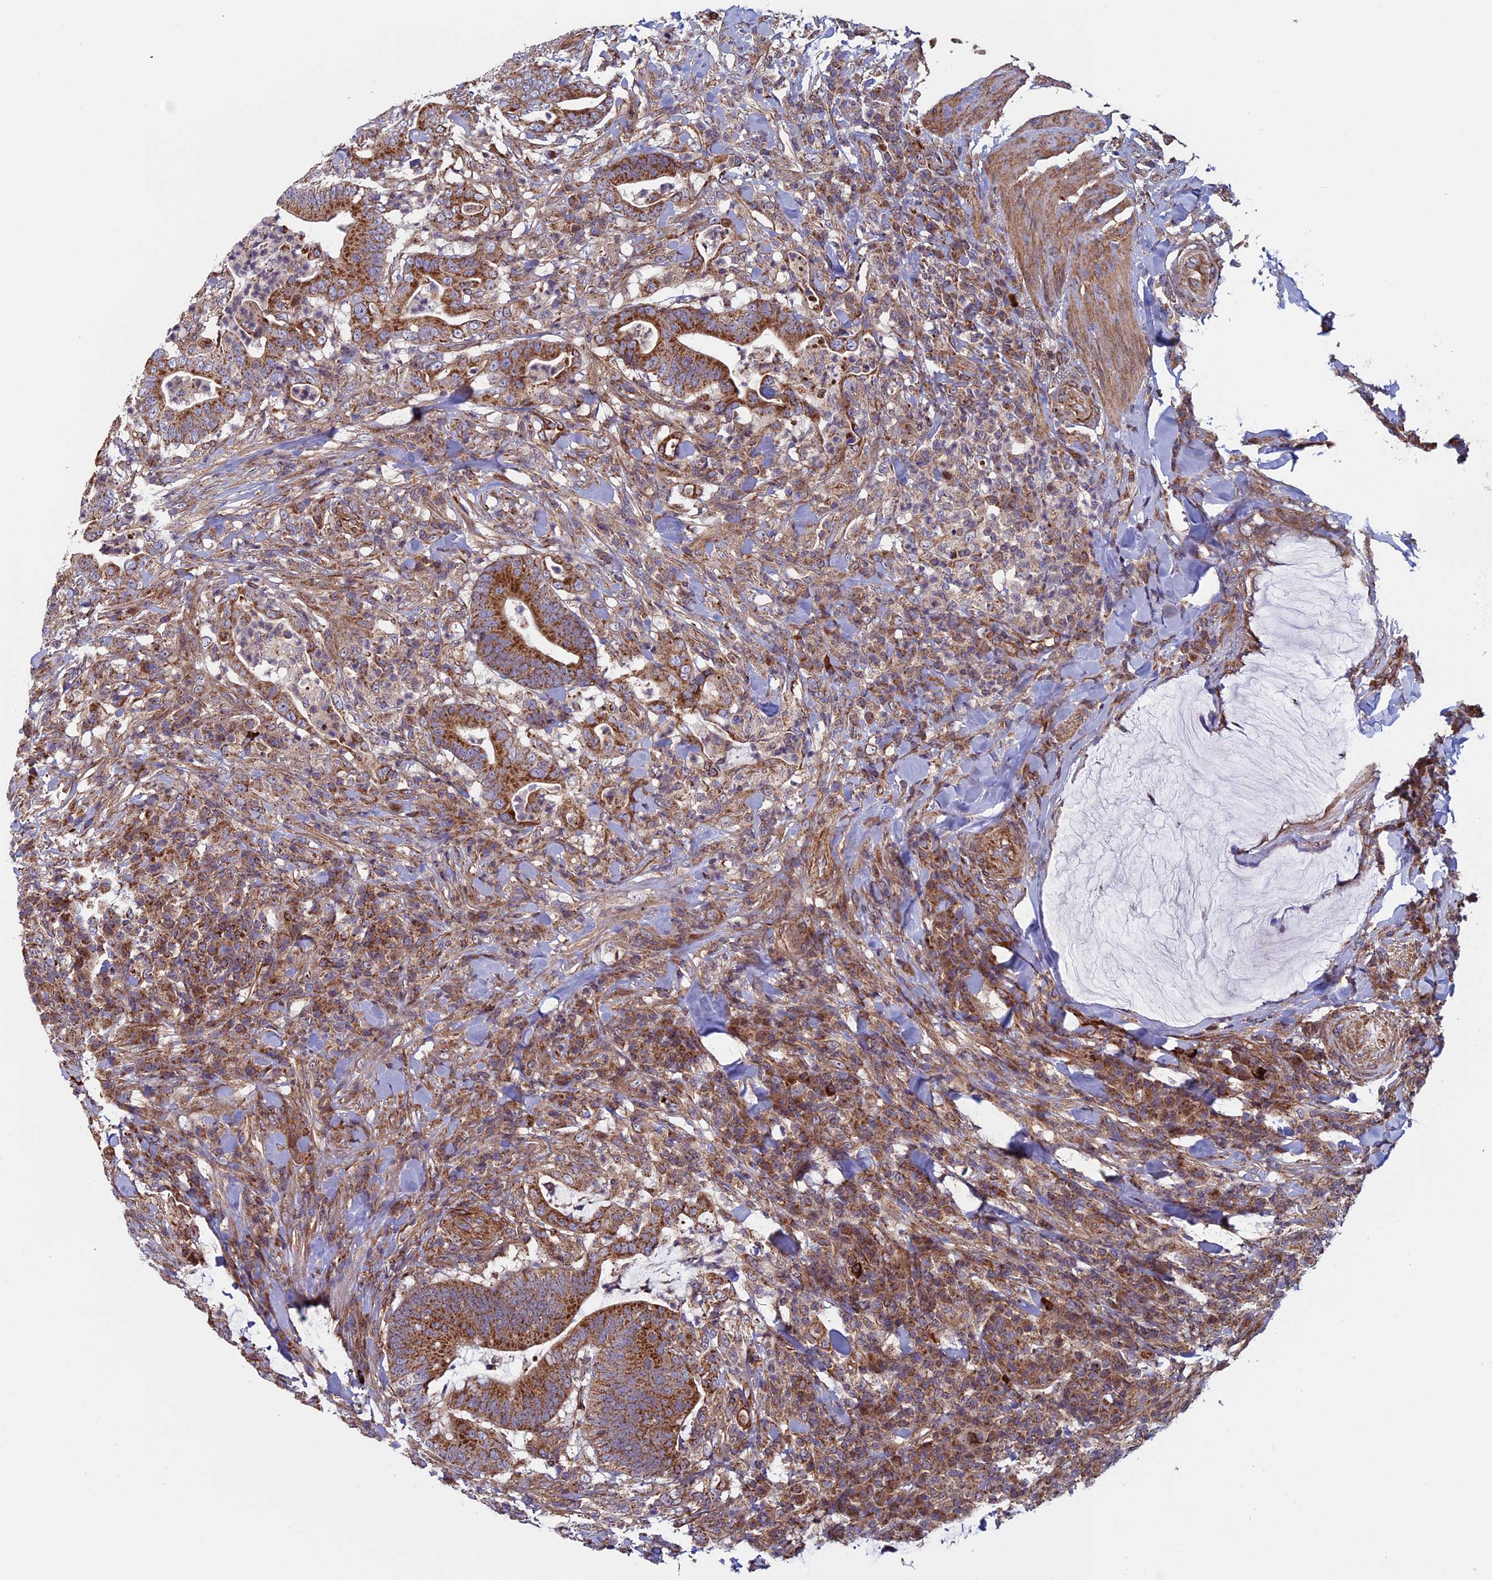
{"staining": {"intensity": "strong", "quantity": ">75%", "location": "cytoplasmic/membranous"}, "tissue": "colorectal cancer", "cell_type": "Tumor cells", "image_type": "cancer", "snomed": [{"axis": "morphology", "description": "Adenocarcinoma, NOS"}, {"axis": "topography", "description": "Colon"}], "caption": "Adenocarcinoma (colorectal) stained with DAB immunohistochemistry (IHC) displays high levels of strong cytoplasmic/membranous staining in approximately >75% of tumor cells.", "gene": "CCDC8", "patient": {"sex": "female", "age": 66}}